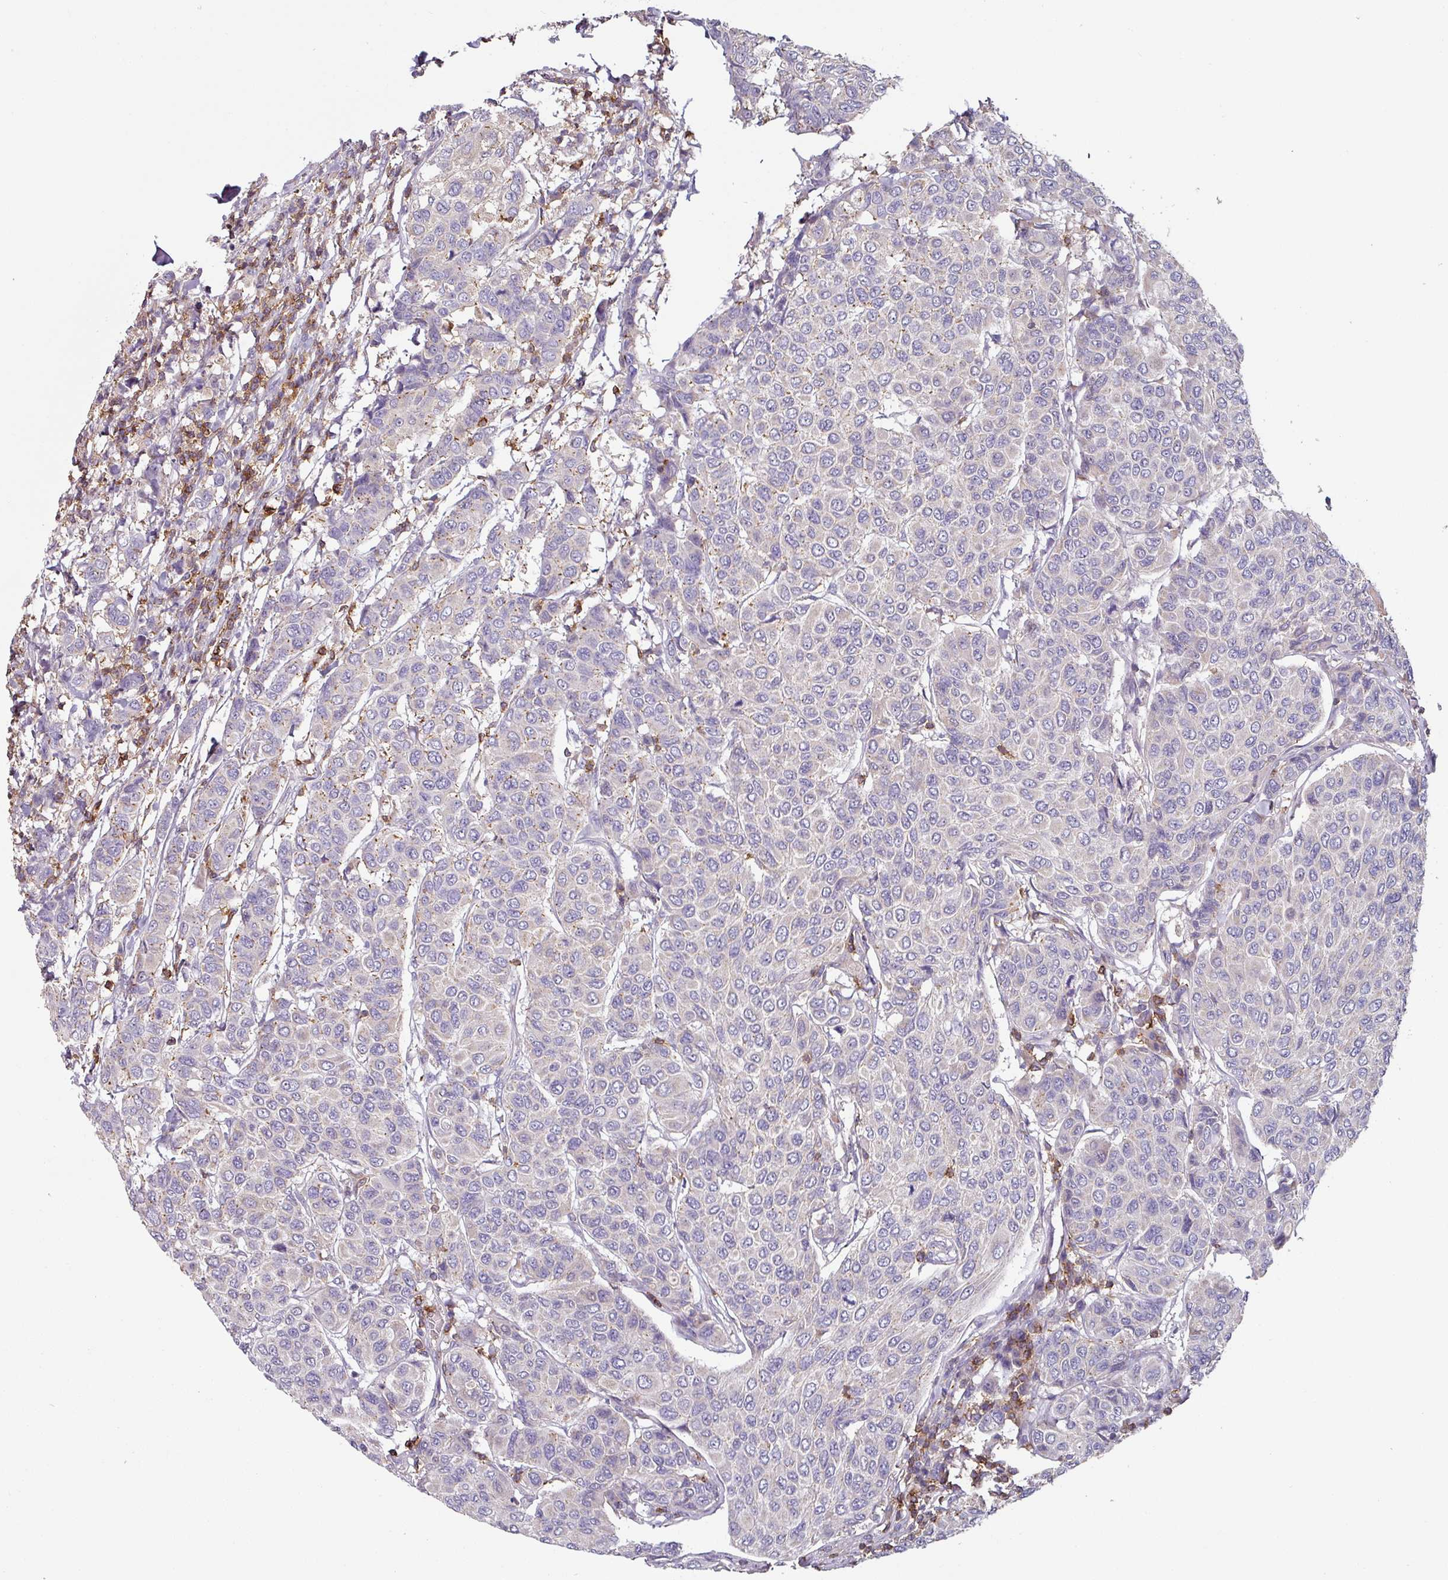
{"staining": {"intensity": "negative", "quantity": "none", "location": "none"}, "tissue": "breast cancer", "cell_type": "Tumor cells", "image_type": "cancer", "snomed": [{"axis": "morphology", "description": "Duct carcinoma"}, {"axis": "topography", "description": "Breast"}], "caption": "There is no significant staining in tumor cells of breast intraductal carcinoma. The staining was performed using DAB to visualize the protein expression in brown, while the nuclei were stained in blue with hematoxylin (Magnification: 20x).", "gene": "CD3G", "patient": {"sex": "female", "age": 55}}